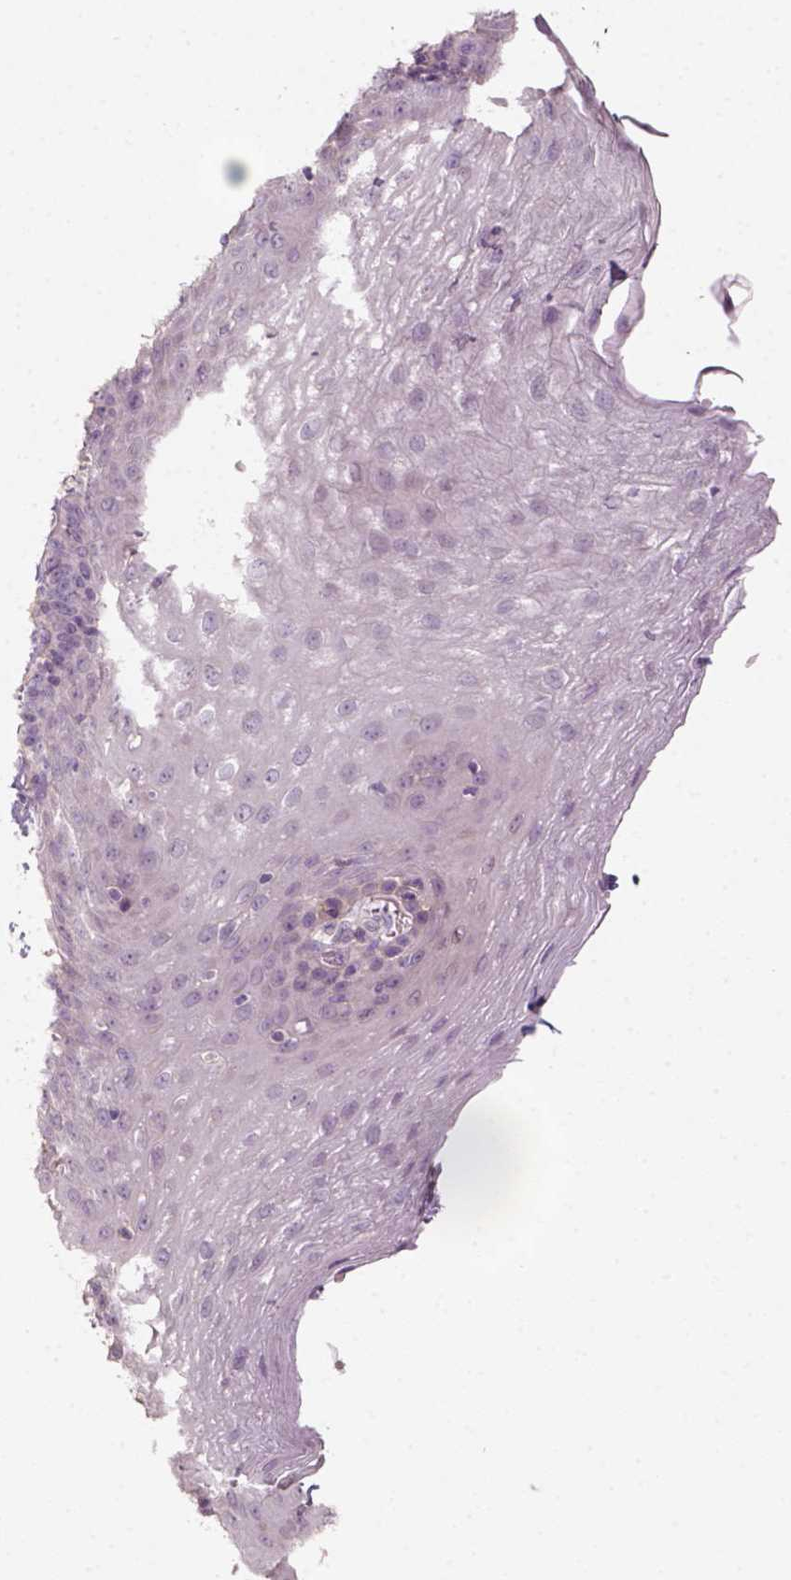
{"staining": {"intensity": "negative", "quantity": "none", "location": "none"}, "tissue": "esophagus", "cell_type": "Squamous epithelial cells", "image_type": "normal", "snomed": [{"axis": "morphology", "description": "Normal tissue, NOS"}, {"axis": "topography", "description": "Esophagus"}], "caption": "The immunohistochemistry micrograph has no significant expression in squamous epithelial cells of esophagus.", "gene": "AQP9", "patient": {"sex": "female", "age": 81}}